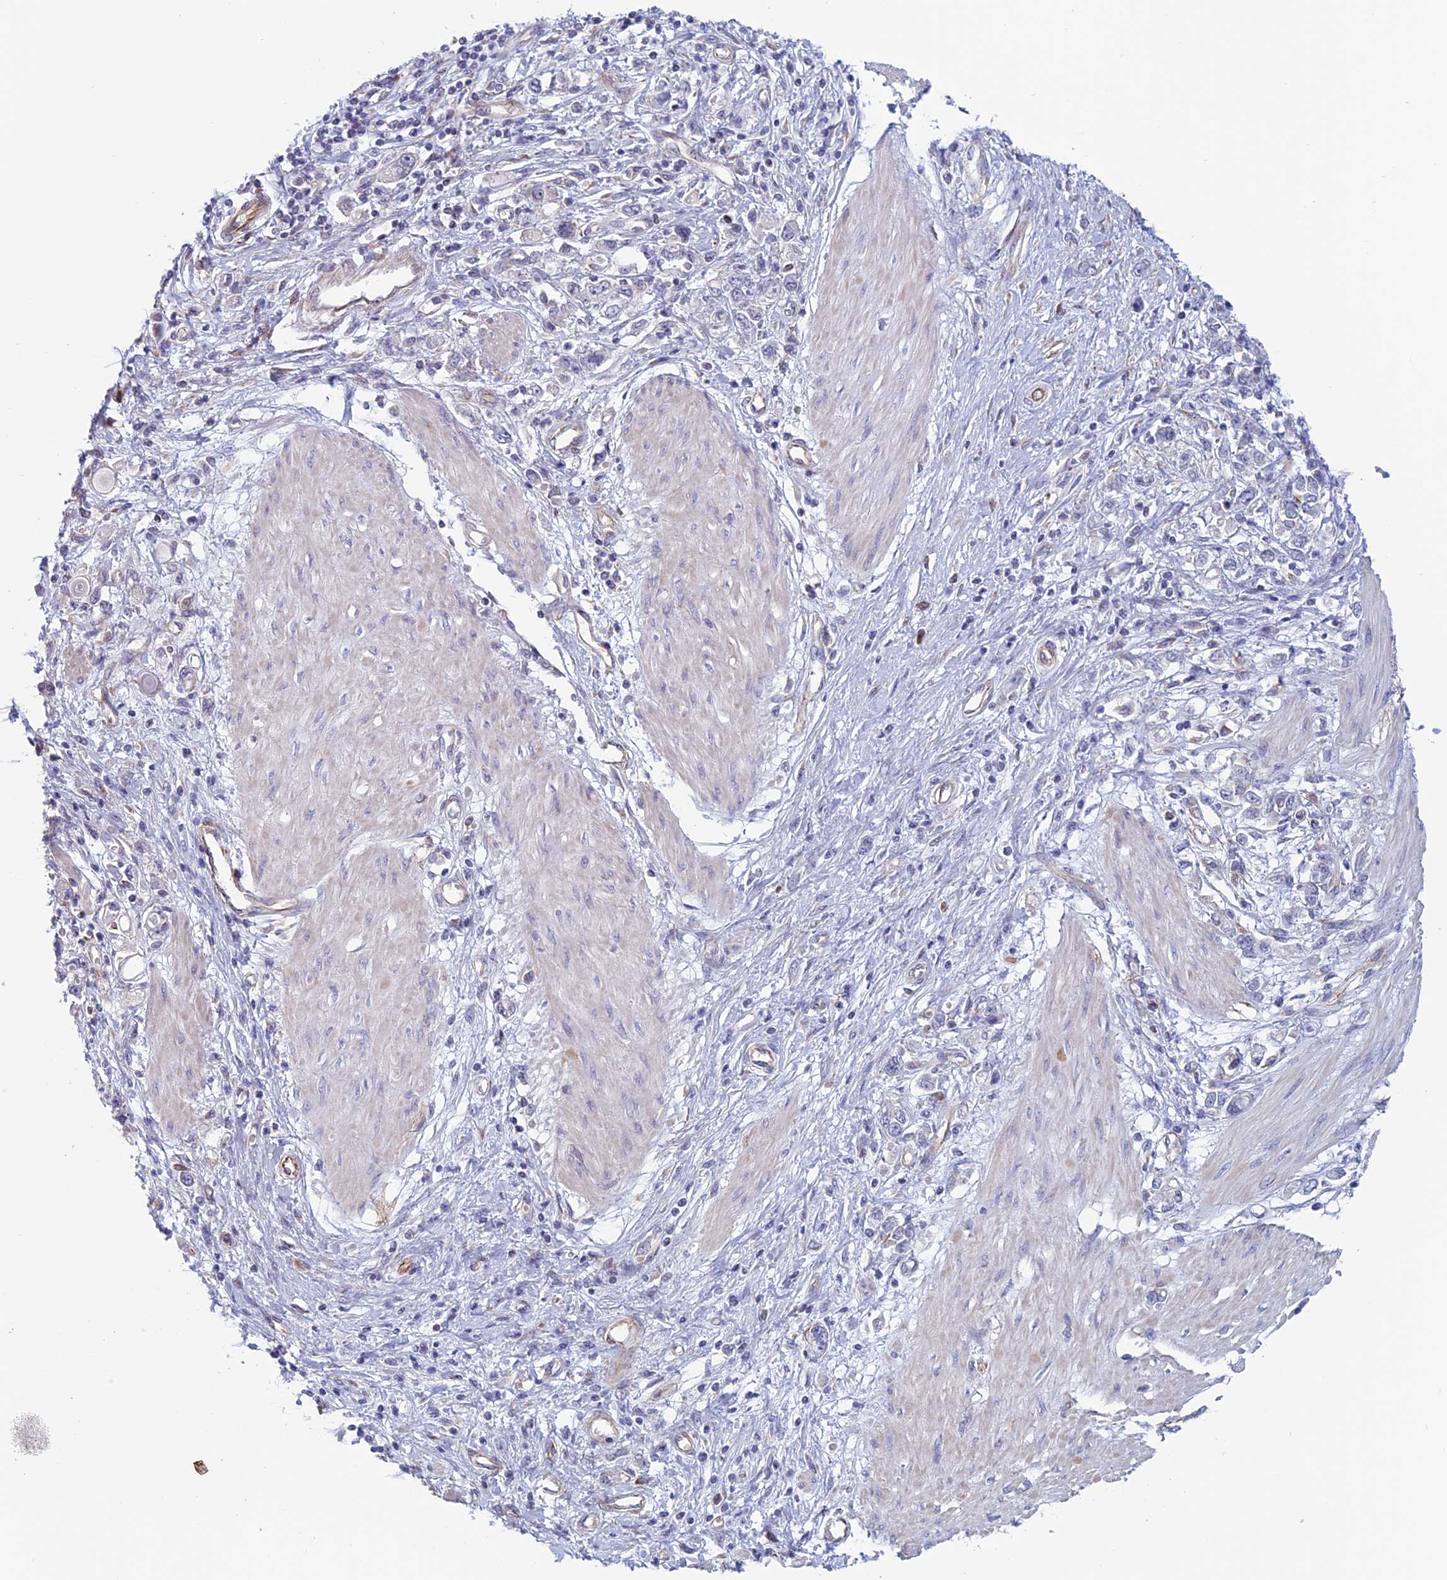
{"staining": {"intensity": "negative", "quantity": "none", "location": "none"}, "tissue": "stomach cancer", "cell_type": "Tumor cells", "image_type": "cancer", "snomed": [{"axis": "morphology", "description": "Adenocarcinoma, NOS"}, {"axis": "topography", "description": "Stomach"}], "caption": "Tumor cells are negative for brown protein staining in adenocarcinoma (stomach). (Immunohistochemistry (ihc), brightfield microscopy, high magnification).", "gene": "BCL2L10", "patient": {"sex": "female", "age": 76}}